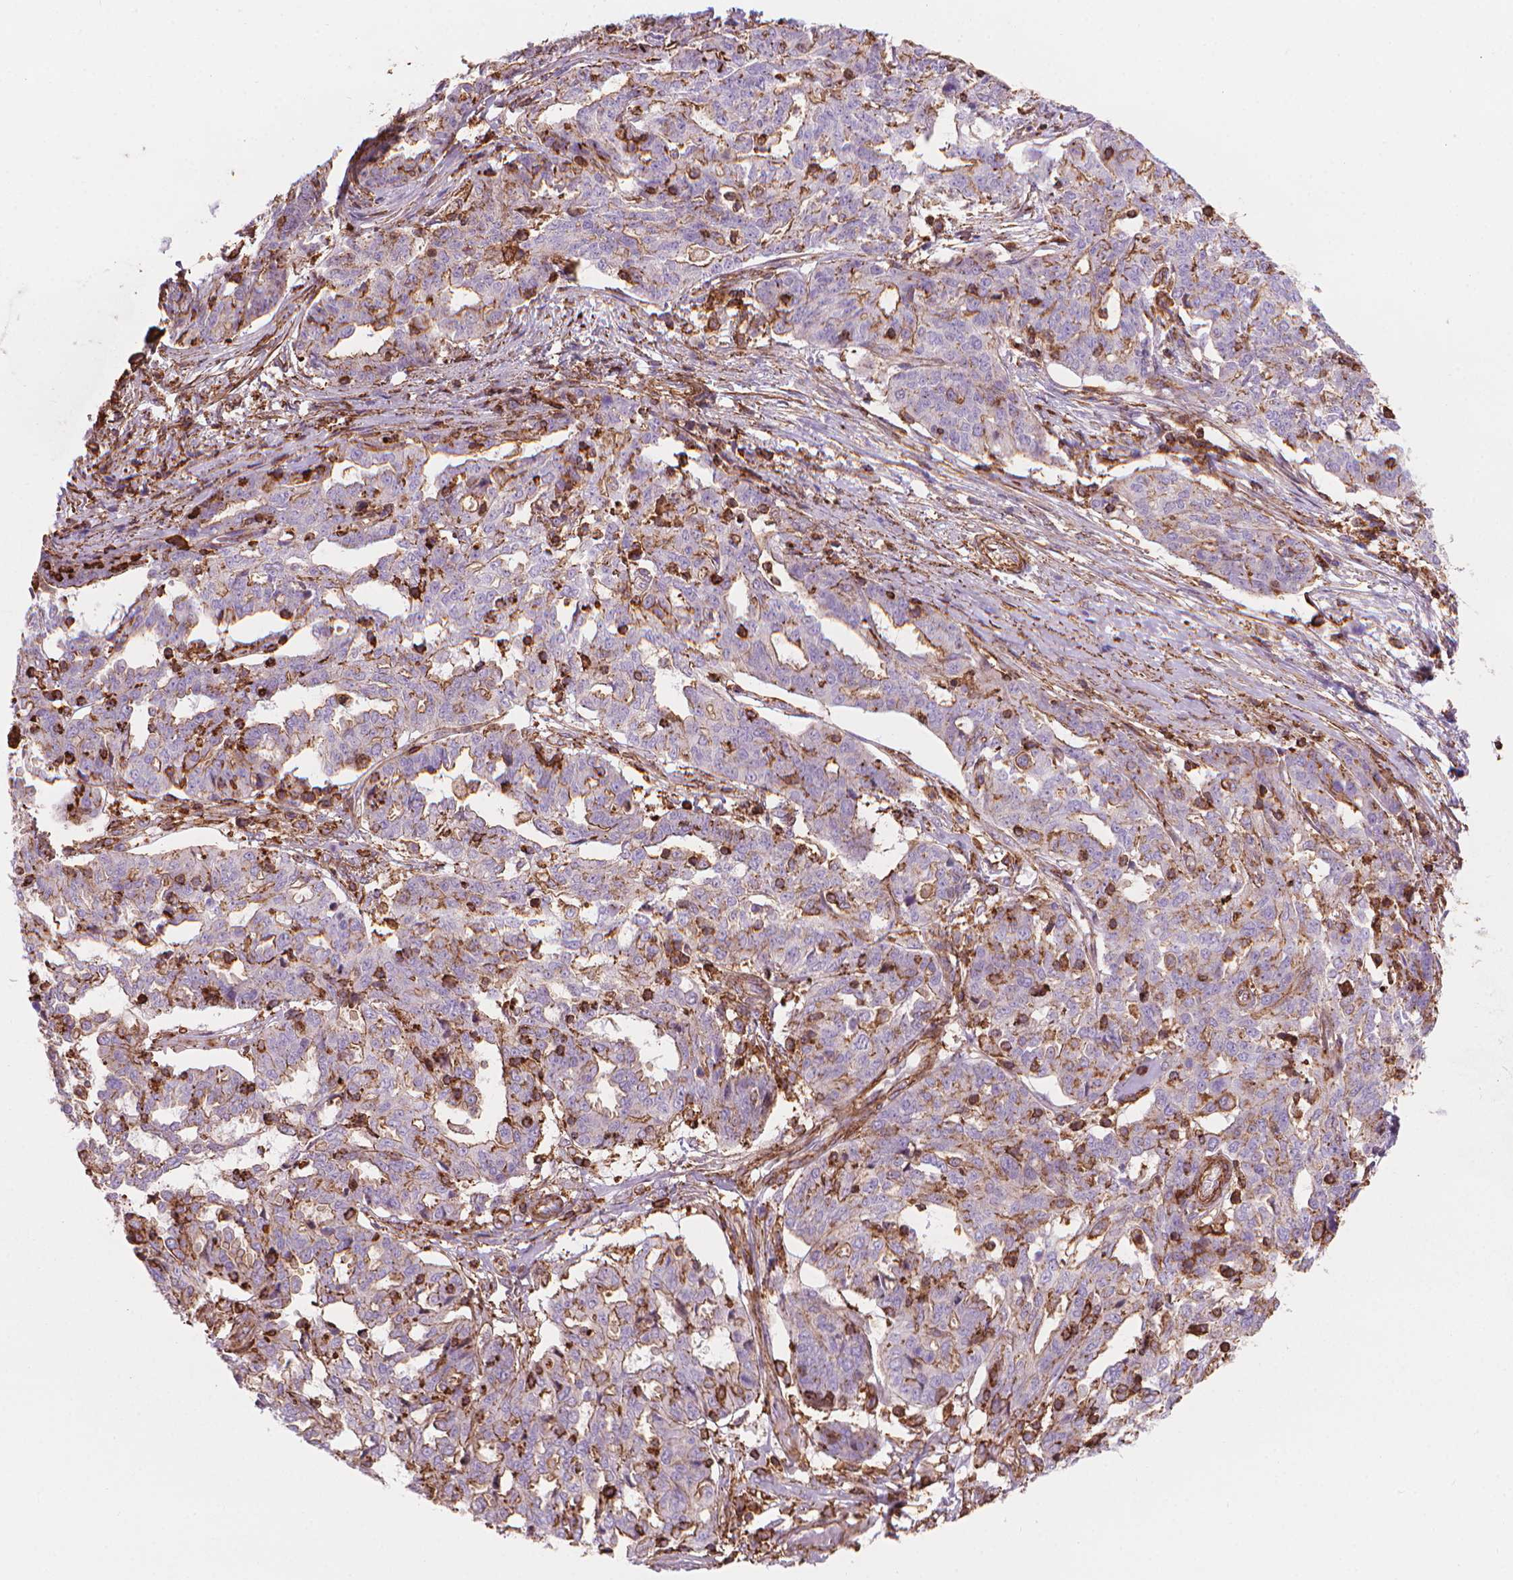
{"staining": {"intensity": "moderate", "quantity": "<25%", "location": "cytoplasmic/membranous"}, "tissue": "ovarian cancer", "cell_type": "Tumor cells", "image_type": "cancer", "snomed": [{"axis": "morphology", "description": "Cystadenocarcinoma, serous, NOS"}, {"axis": "topography", "description": "Ovary"}], "caption": "Human ovarian cancer (serous cystadenocarcinoma) stained for a protein (brown) reveals moderate cytoplasmic/membranous positive expression in about <25% of tumor cells.", "gene": "PATJ", "patient": {"sex": "female", "age": 67}}